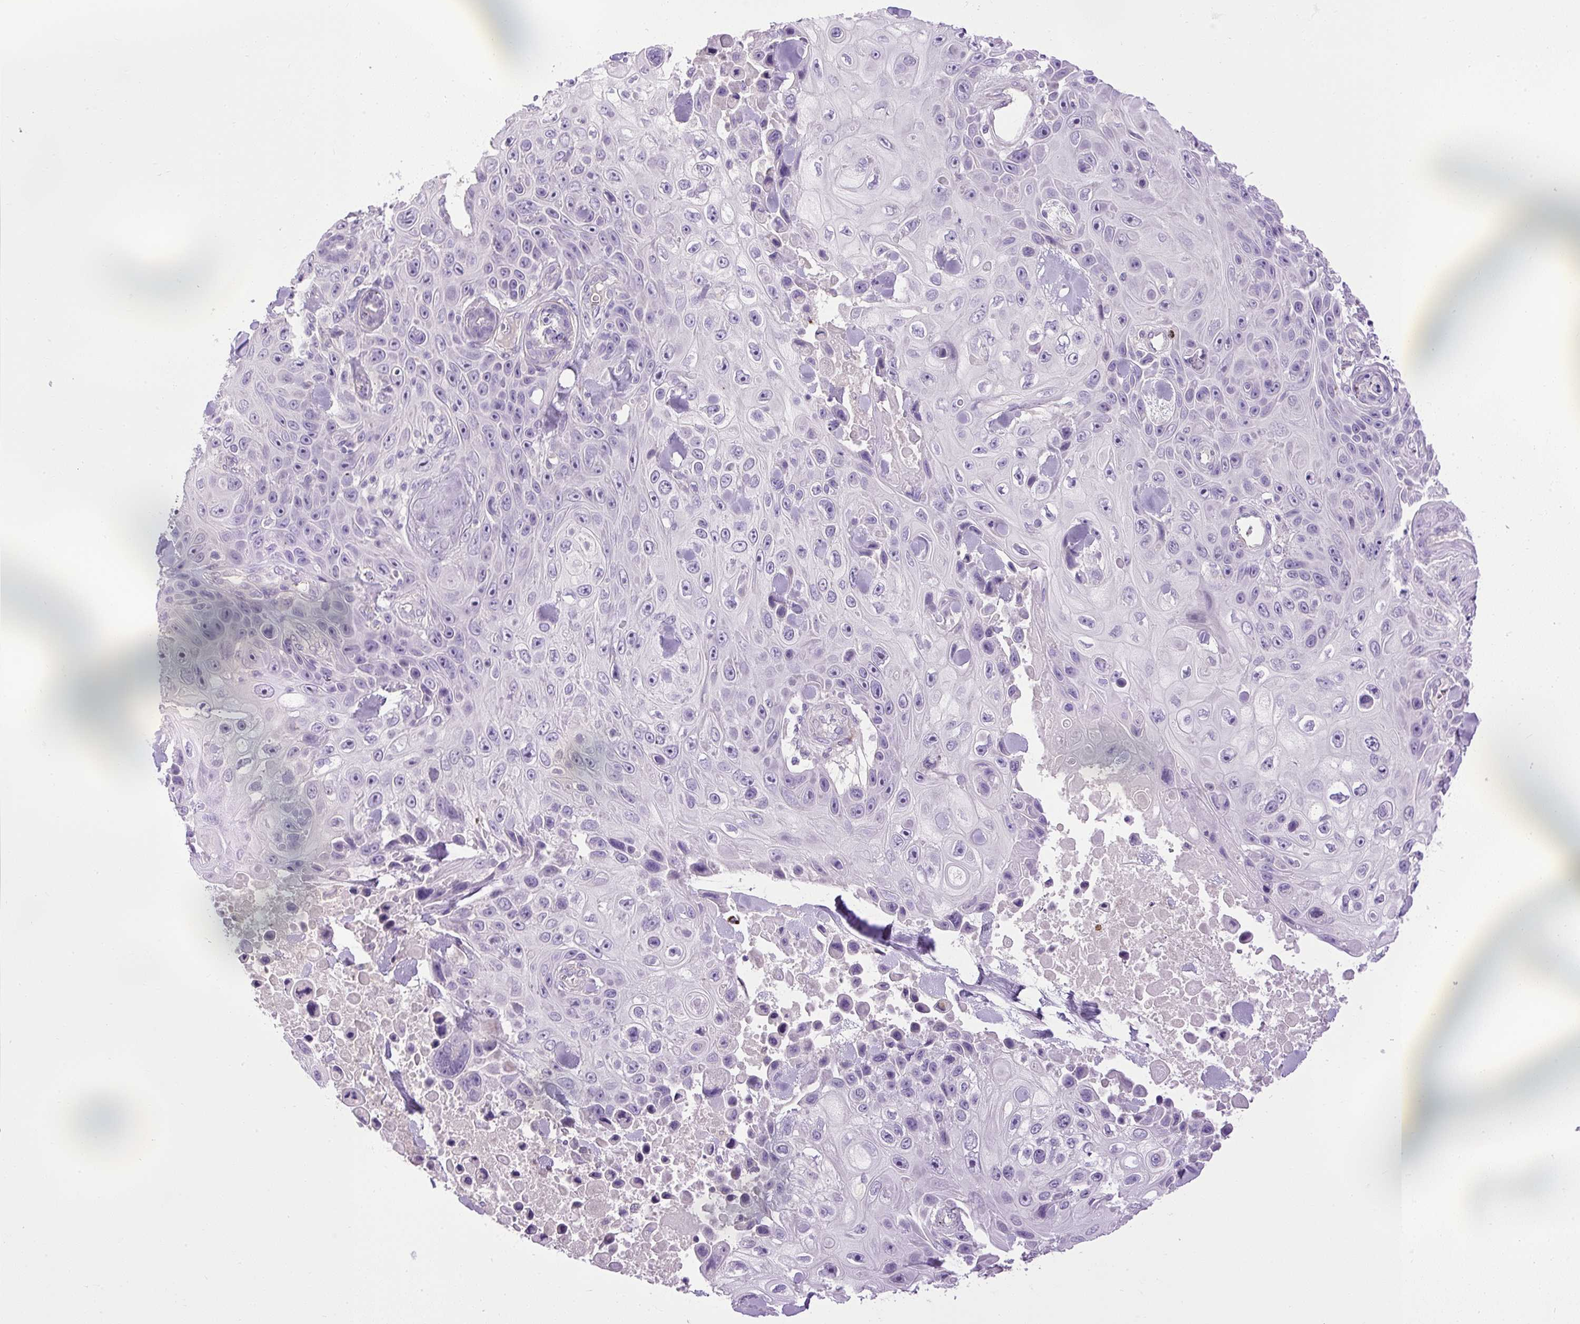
{"staining": {"intensity": "negative", "quantity": "none", "location": "none"}, "tissue": "skin cancer", "cell_type": "Tumor cells", "image_type": "cancer", "snomed": [{"axis": "morphology", "description": "Squamous cell carcinoma, NOS"}, {"axis": "topography", "description": "Skin"}], "caption": "Immunohistochemical staining of human skin cancer (squamous cell carcinoma) exhibits no significant positivity in tumor cells.", "gene": "VWA7", "patient": {"sex": "male", "age": 82}}